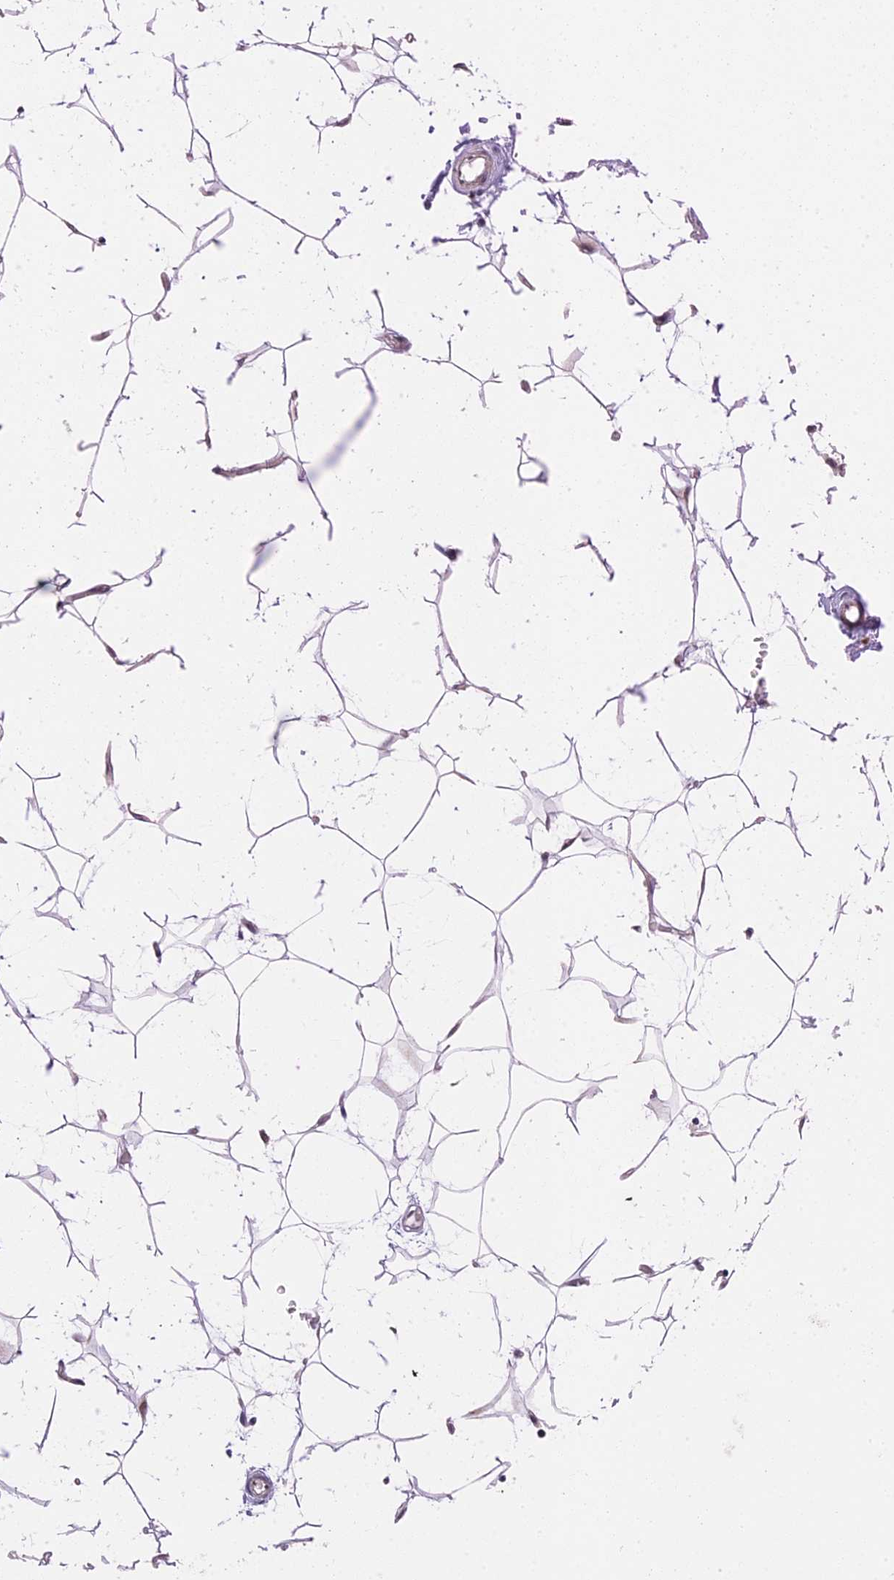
{"staining": {"intensity": "weak", "quantity": "25%-75%", "location": "cytoplasmic/membranous"}, "tissue": "adipose tissue", "cell_type": "Adipocytes", "image_type": "normal", "snomed": [{"axis": "morphology", "description": "Normal tissue, NOS"}, {"axis": "topography", "description": "Breast"}], "caption": "Protein expression analysis of benign human adipose tissue reveals weak cytoplasmic/membranous staining in approximately 25%-75% of adipocytes.", "gene": "MTRF1", "patient": {"sex": "female", "age": 26}}